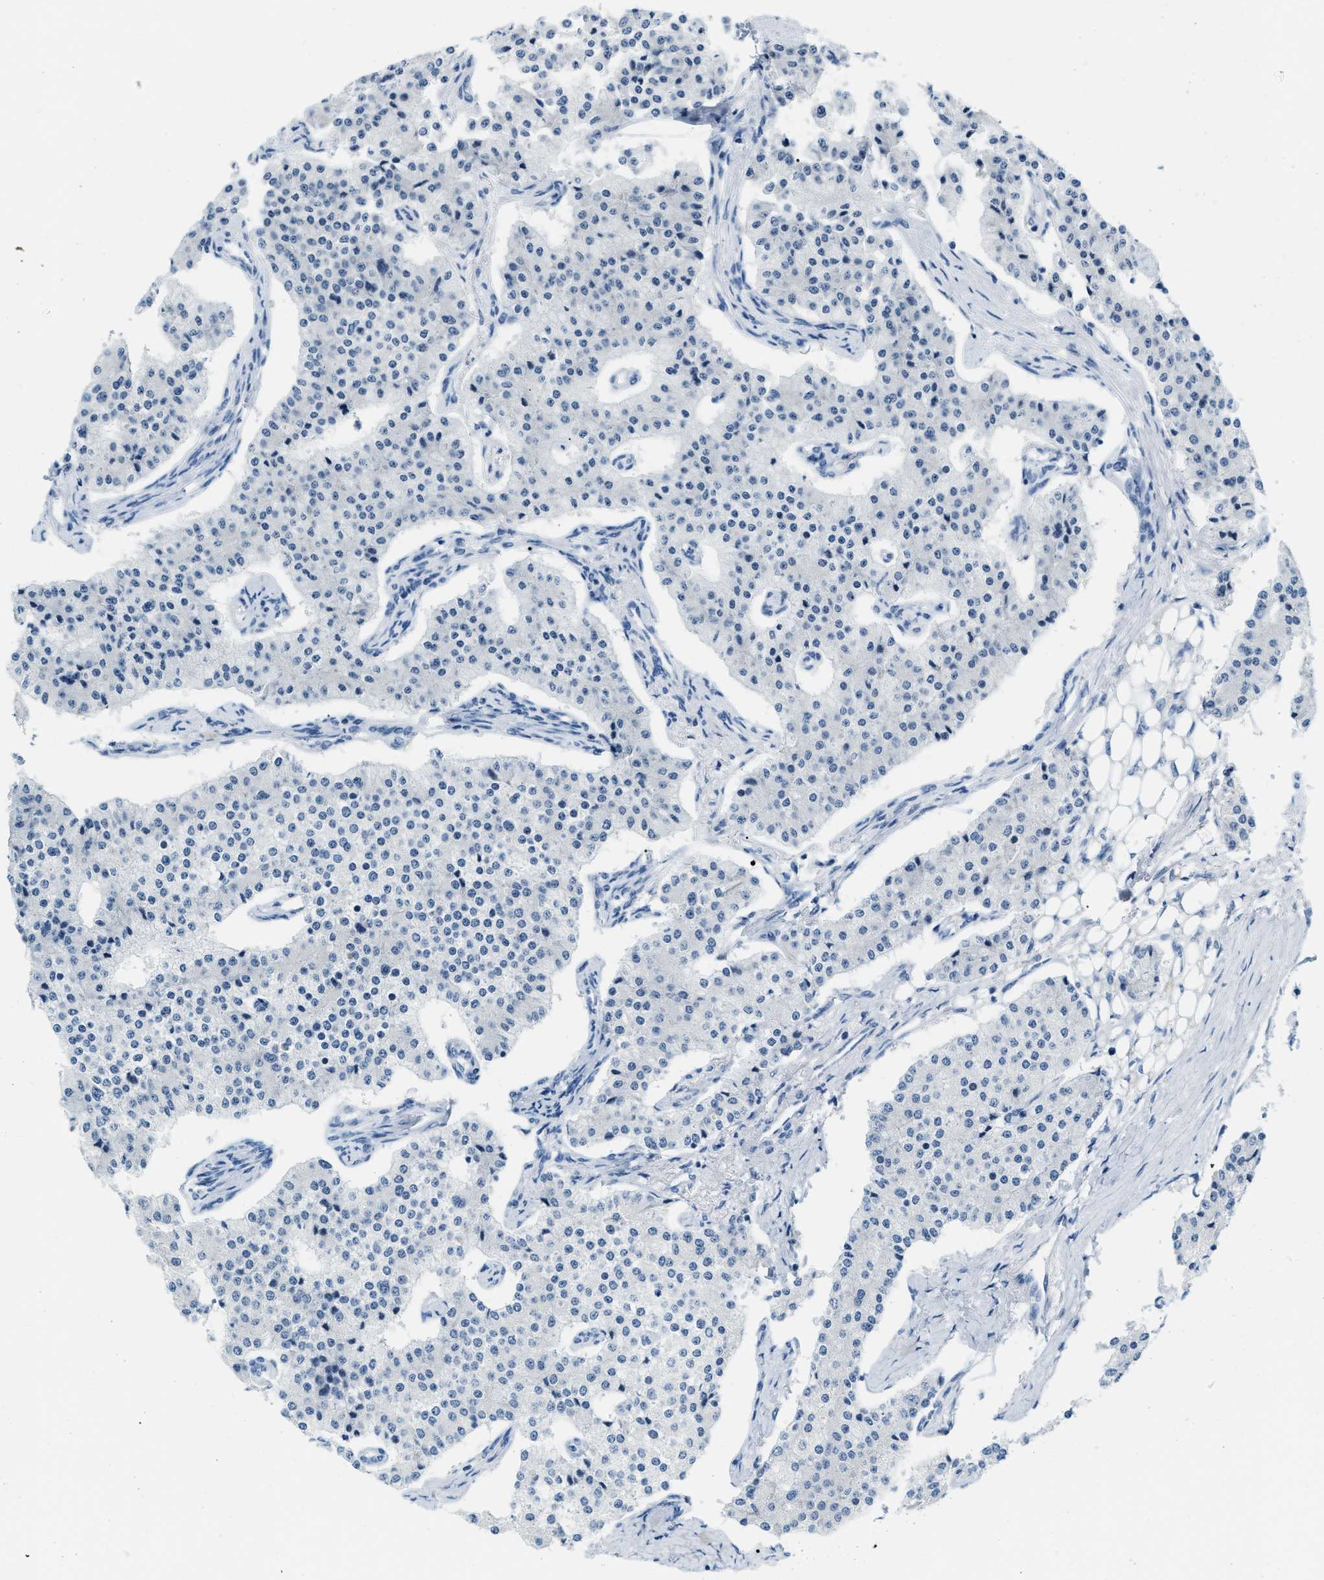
{"staining": {"intensity": "negative", "quantity": "none", "location": "none"}, "tissue": "carcinoid", "cell_type": "Tumor cells", "image_type": "cancer", "snomed": [{"axis": "morphology", "description": "Carcinoid, malignant, NOS"}, {"axis": "topography", "description": "Colon"}], "caption": "The photomicrograph exhibits no significant staining in tumor cells of malignant carcinoid.", "gene": "PHRF1", "patient": {"sex": "female", "age": 52}}